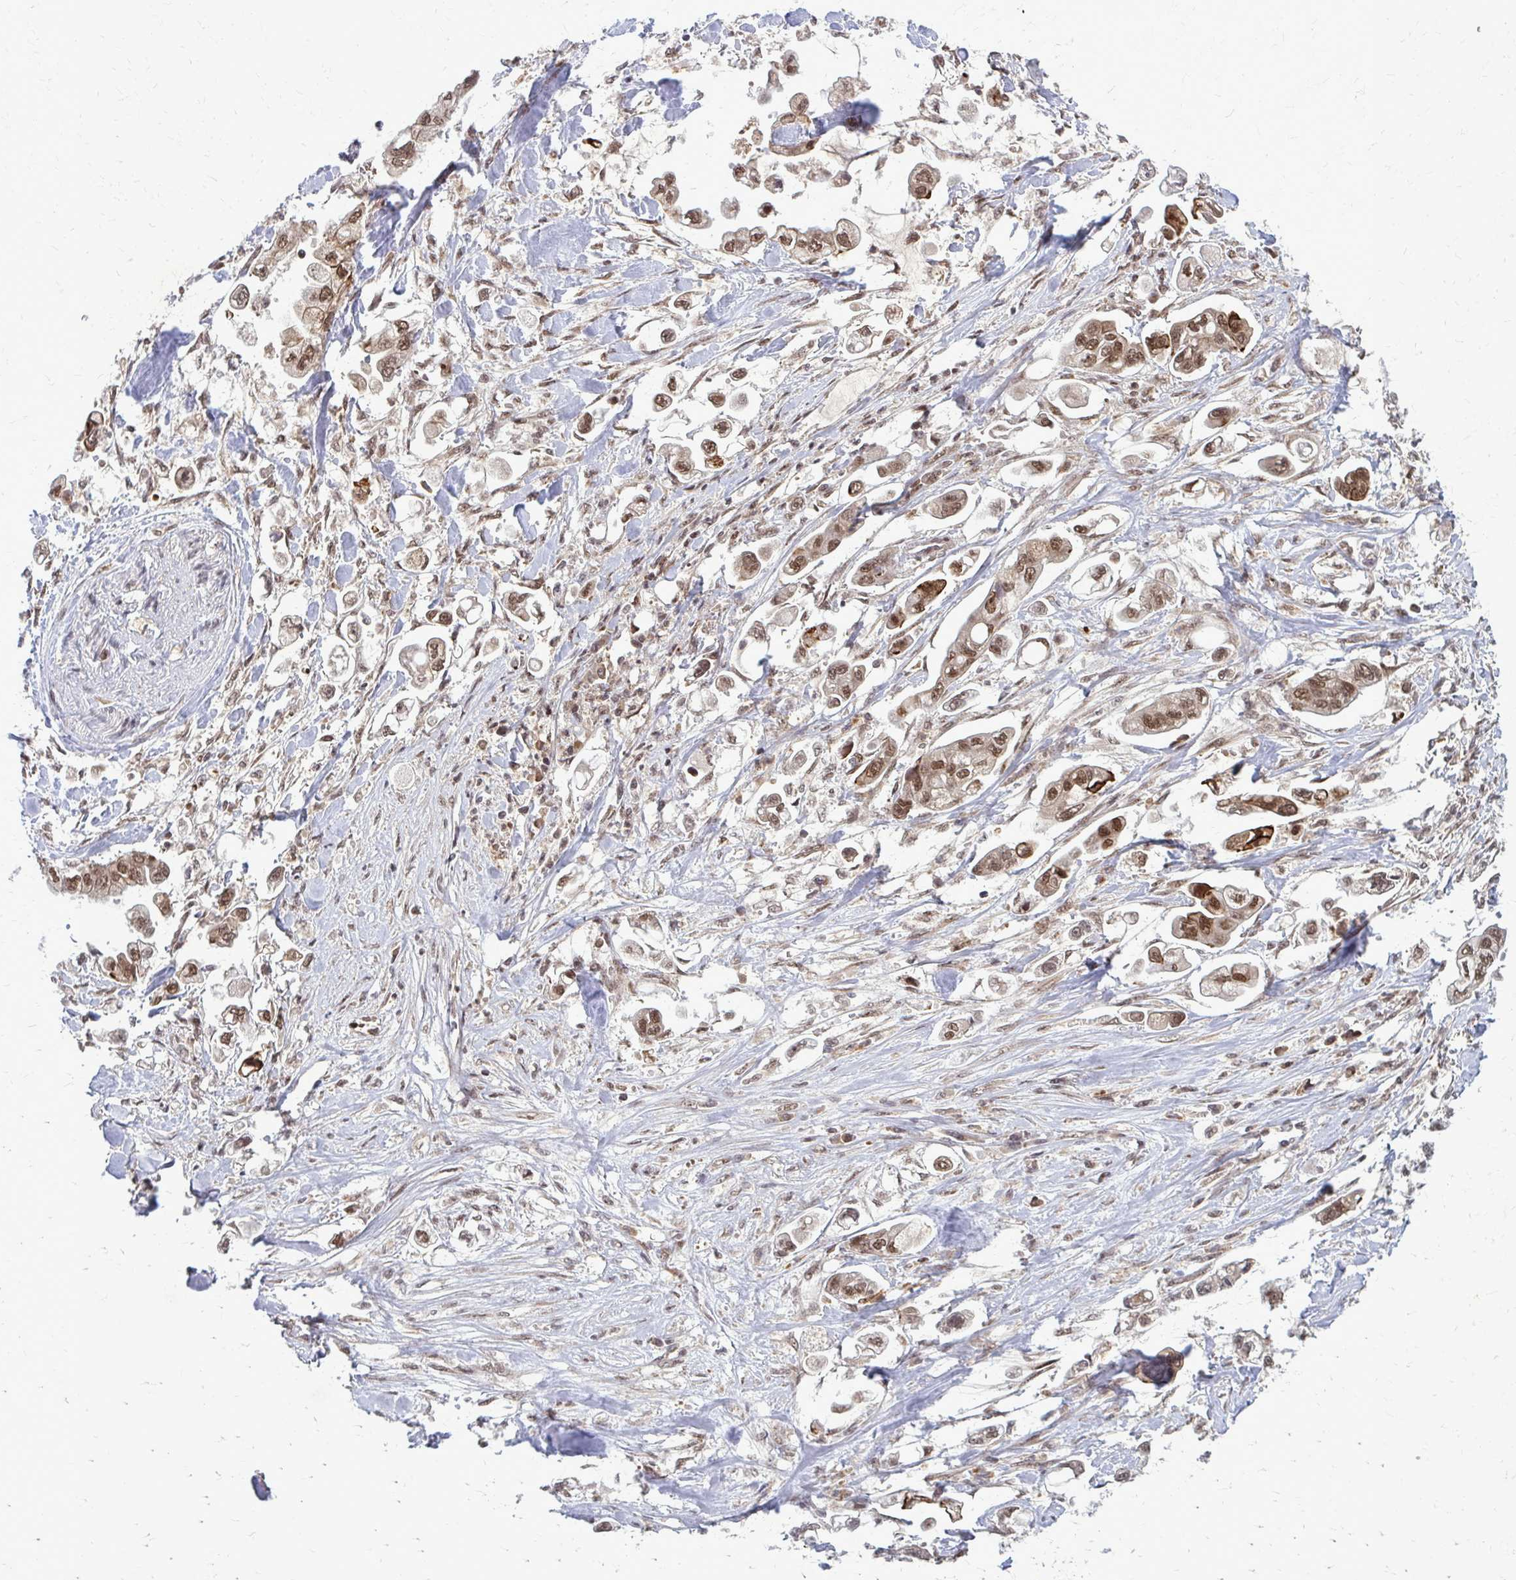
{"staining": {"intensity": "moderate", "quantity": ">75%", "location": "nuclear"}, "tissue": "stomach cancer", "cell_type": "Tumor cells", "image_type": "cancer", "snomed": [{"axis": "morphology", "description": "Adenocarcinoma, NOS"}, {"axis": "topography", "description": "Stomach"}], "caption": "A photomicrograph showing moderate nuclear positivity in about >75% of tumor cells in stomach cancer, as visualized by brown immunohistochemical staining.", "gene": "HDAC3", "patient": {"sex": "male", "age": 62}}